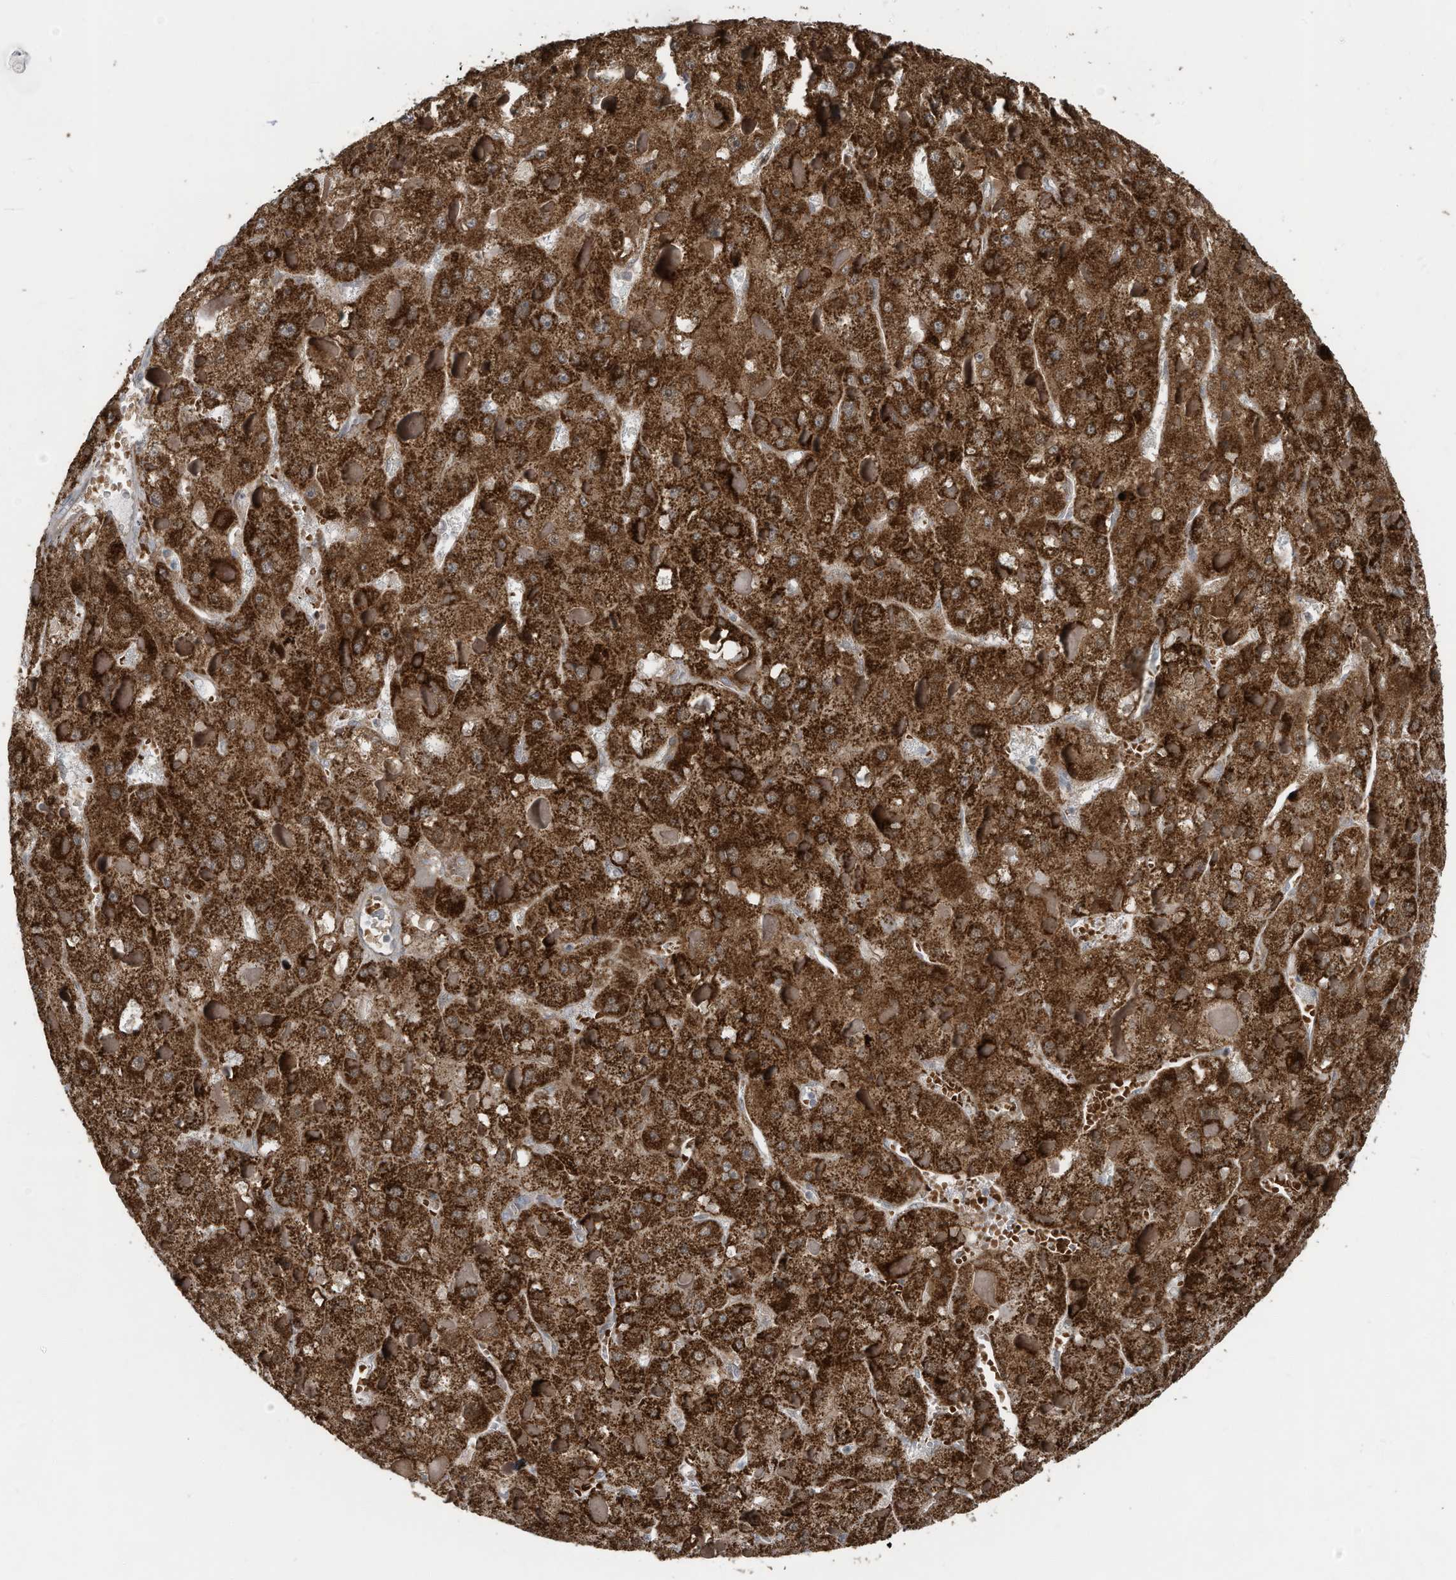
{"staining": {"intensity": "strong", "quantity": ">75%", "location": "cytoplasmic/membranous"}, "tissue": "liver cancer", "cell_type": "Tumor cells", "image_type": "cancer", "snomed": [{"axis": "morphology", "description": "Carcinoma, Hepatocellular, NOS"}, {"axis": "topography", "description": "Liver"}], "caption": "Protein staining of hepatocellular carcinoma (liver) tissue reveals strong cytoplasmic/membranous staining in approximately >75% of tumor cells.", "gene": "ERI2", "patient": {"sex": "female", "age": 73}}